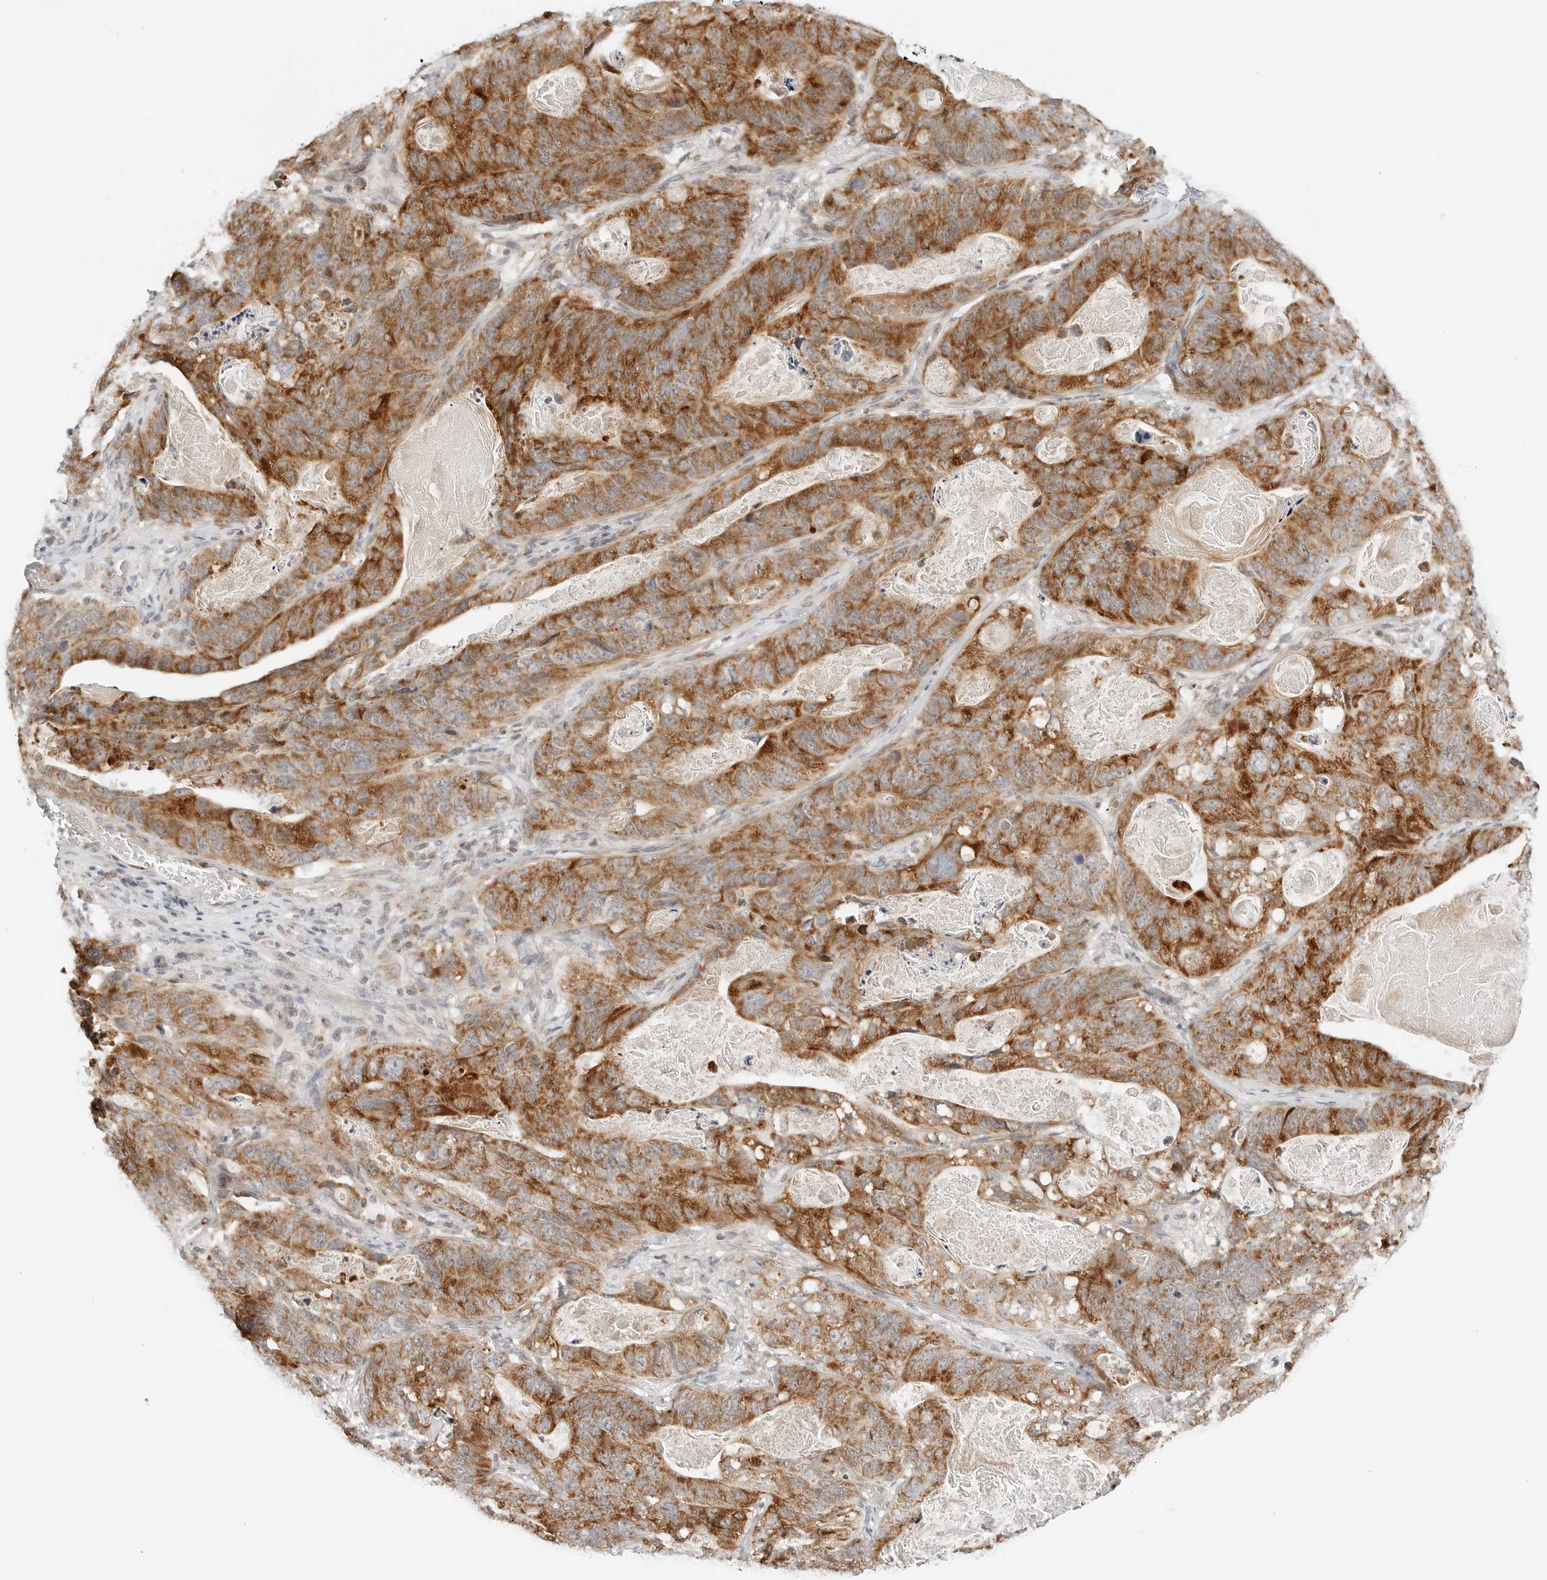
{"staining": {"intensity": "strong", "quantity": ">75%", "location": "cytoplasmic/membranous"}, "tissue": "stomach cancer", "cell_type": "Tumor cells", "image_type": "cancer", "snomed": [{"axis": "morphology", "description": "Normal tissue, NOS"}, {"axis": "morphology", "description": "Adenocarcinoma, NOS"}, {"axis": "topography", "description": "Stomach"}], "caption": "Immunohistochemistry (IHC) image of neoplastic tissue: stomach cancer stained using immunohistochemistry shows high levels of strong protein expression localized specifically in the cytoplasmic/membranous of tumor cells, appearing as a cytoplasmic/membranous brown color.", "gene": "DYRK4", "patient": {"sex": "female", "age": 89}}